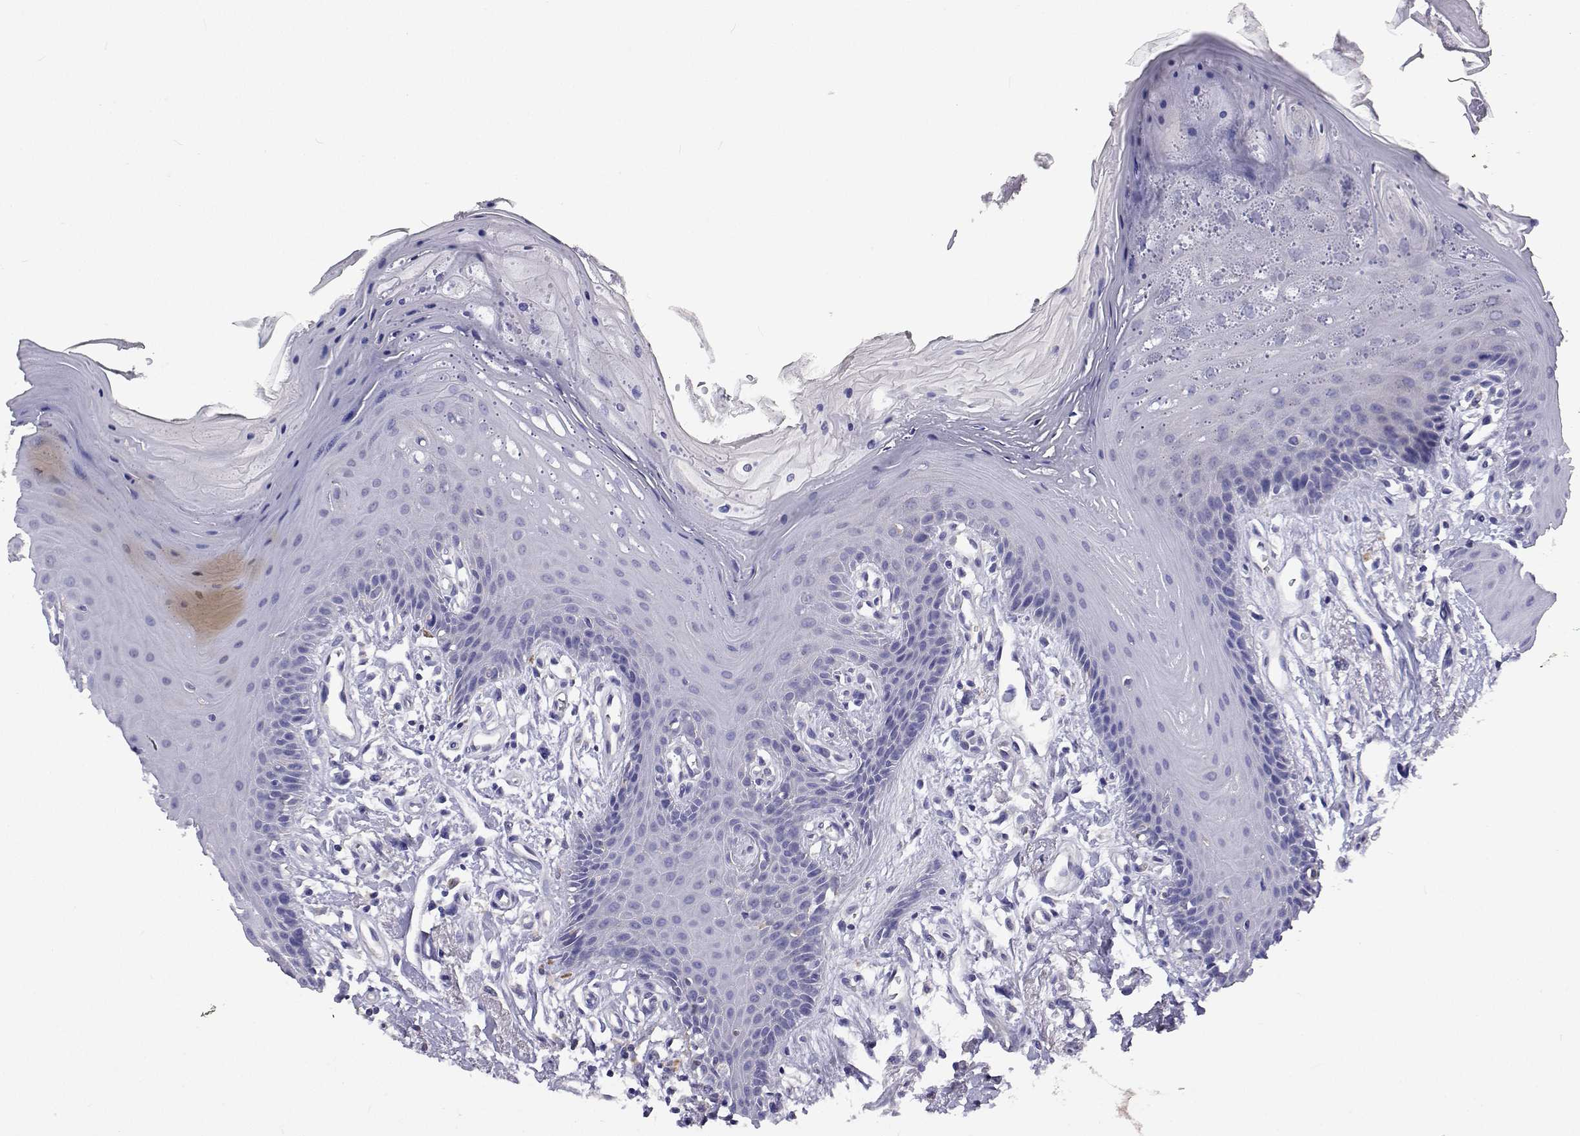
{"staining": {"intensity": "negative", "quantity": "none", "location": "none"}, "tissue": "oral mucosa", "cell_type": "Squamous epithelial cells", "image_type": "normal", "snomed": [{"axis": "morphology", "description": "Normal tissue, NOS"}, {"axis": "morphology", "description": "Normal morphology"}, {"axis": "topography", "description": "Oral tissue"}], "caption": "IHC image of normal oral mucosa: human oral mucosa stained with DAB exhibits no significant protein positivity in squamous epithelial cells.", "gene": "LHFPL7", "patient": {"sex": "female", "age": 76}}